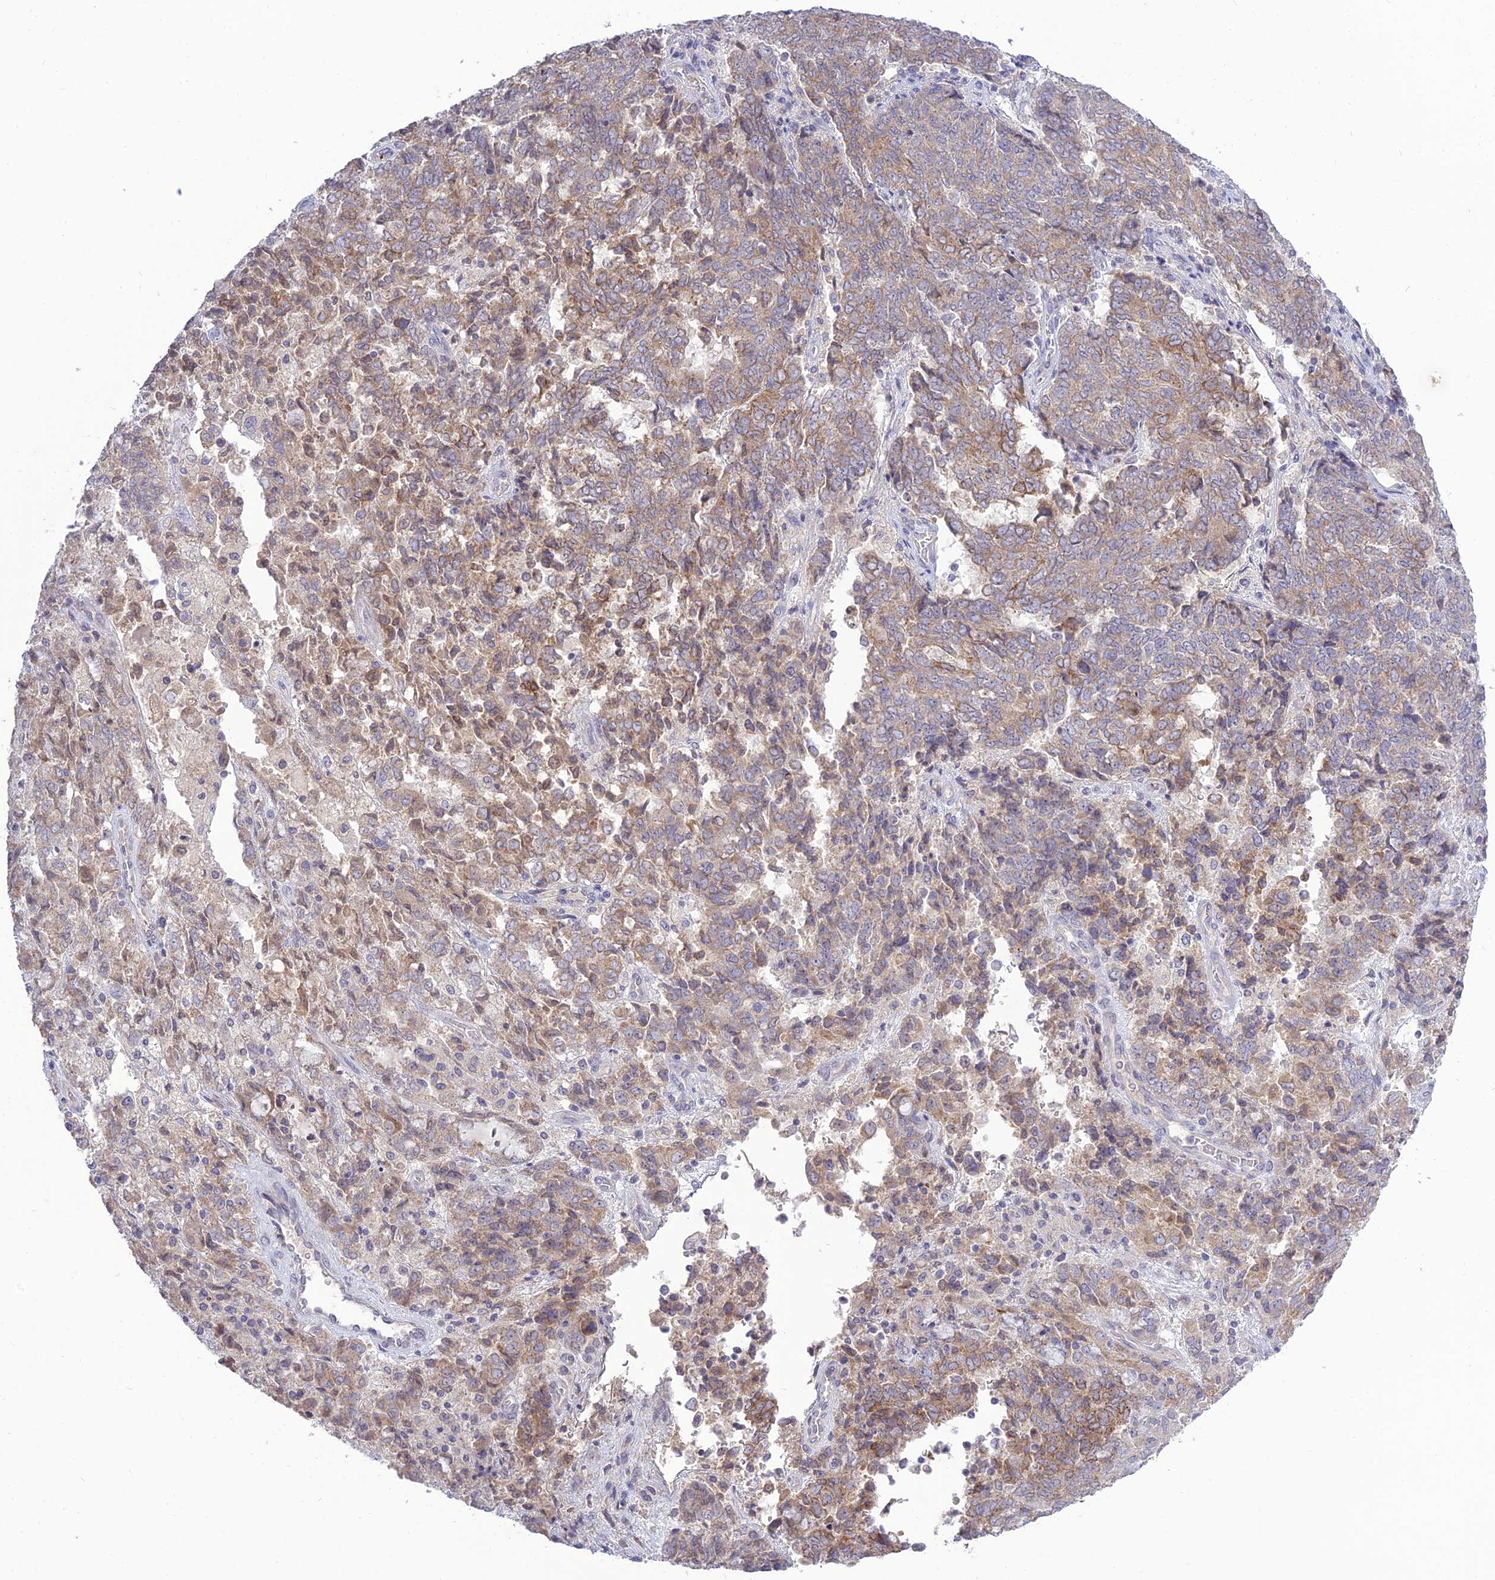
{"staining": {"intensity": "moderate", "quantity": ">75%", "location": "cytoplasmic/membranous"}, "tissue": "endometrial cancer", "cell_type": "Tumor cells", "image_type": "cancer", "snomed": [{"axis": "morphology", "description": "Adenocarcinoma, NOS"}, {"axis": "topography", "description": "Endometrium"}], "caption": "Immunohistochemistry histopathology image of neoplastic tissue: human endometrial adenocarcinoma stained using IHC shows medium levels of moderate protein expression localized specifically in the cytoplasmic/membranous of tumor cells, appearing as a cytoplasmic/membranous brown color.", "gene": "TMEM40", "patient": {"sex": "female", "age": 80}}